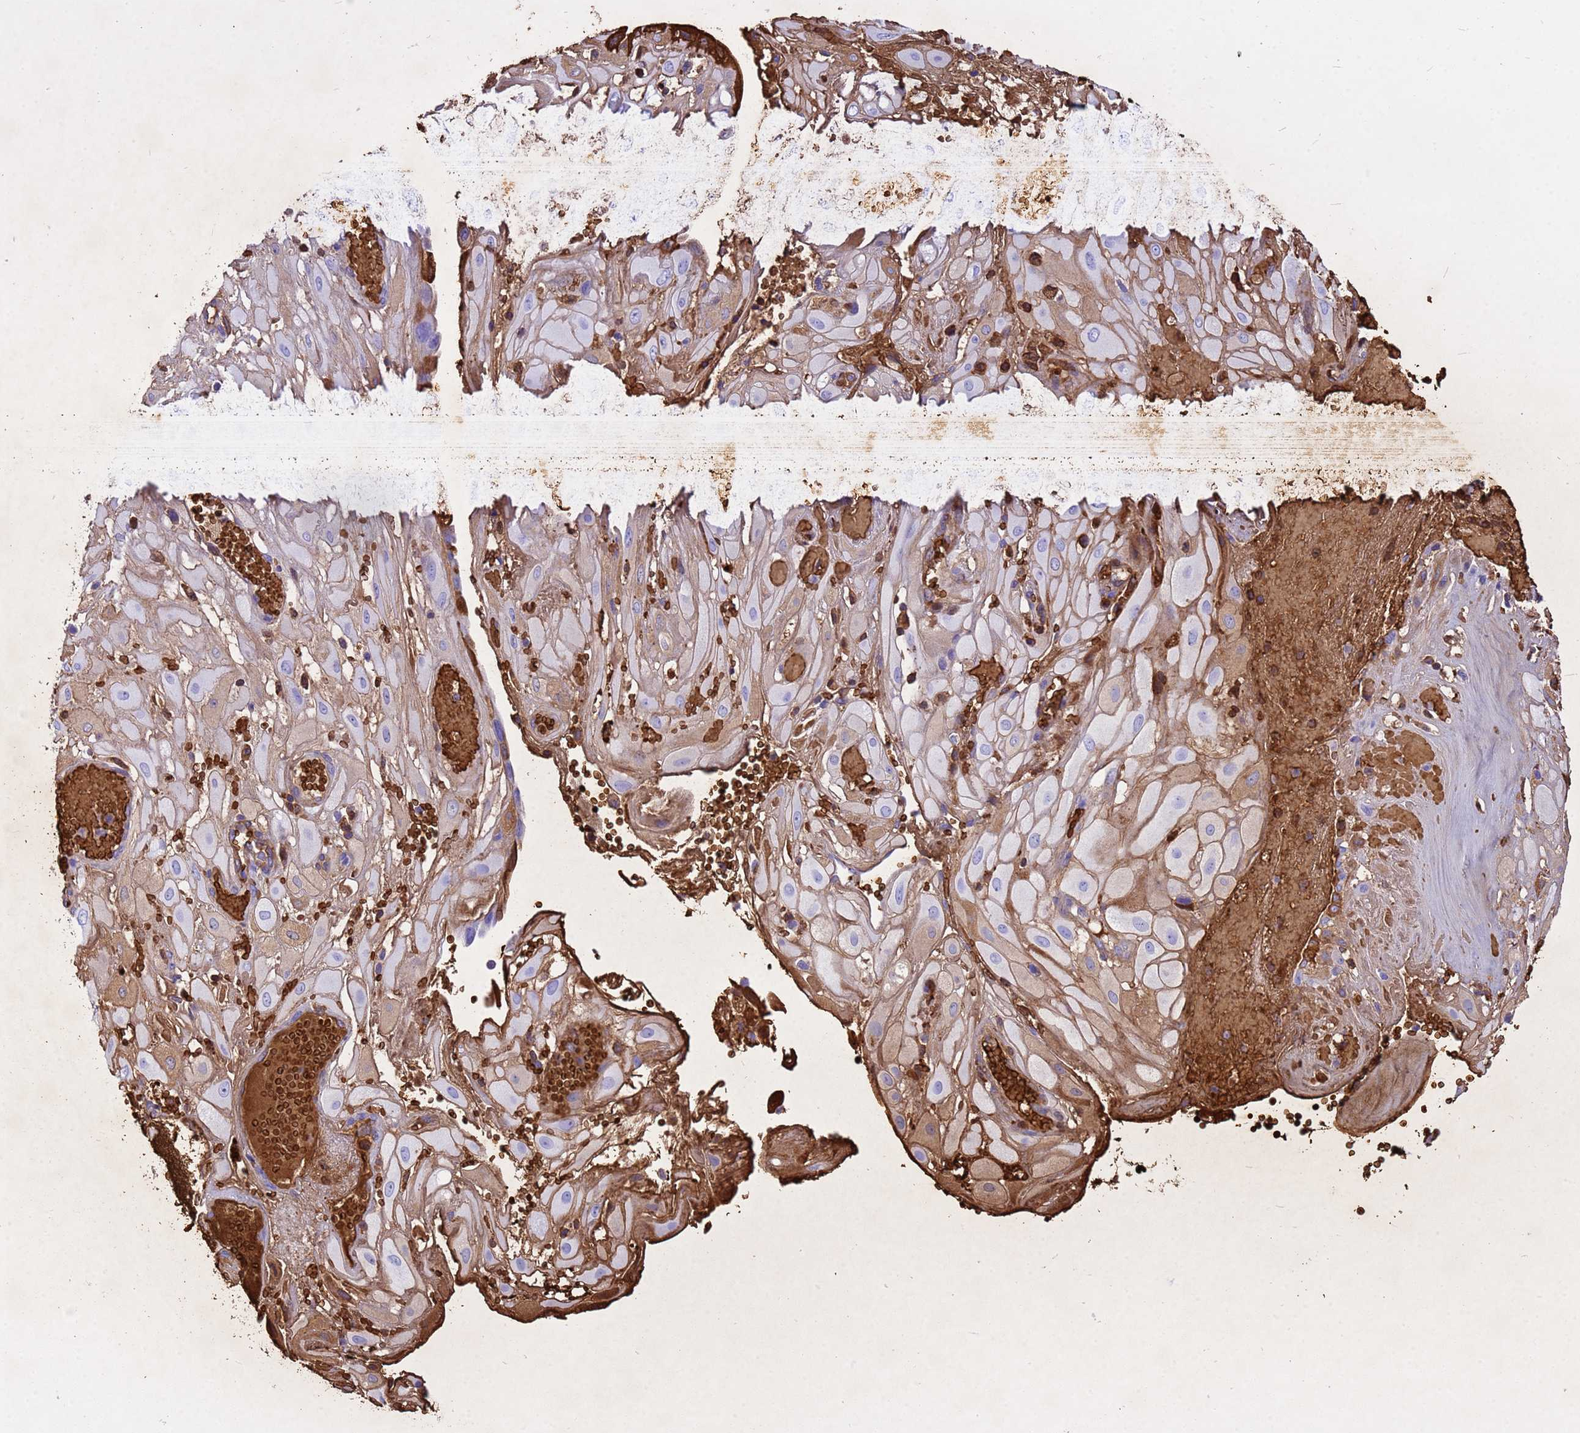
{"staining": {"intensity": "moderate", "quantity": "<25%", "location": "cytoplasmic/membranous"}, "tissue": "cervical cancer", "cell_type": "Tumor cells", "image_type": "cancer", "snomed": [{"axis": "morphology", "description": "Squamous cell carcinoma, NOS"}, {"axis": "topography", "description": "Cervix"}], "caption": "A brown stain shows moderate cytoplasmic/membranous staining of a protein in cervical squamous cell carcinoma tumor cells. (Brightfield microscopy of DAB IHC at high magnification).", "gene": "HBA2", "patient": {"sex": "female", "age": 36}}